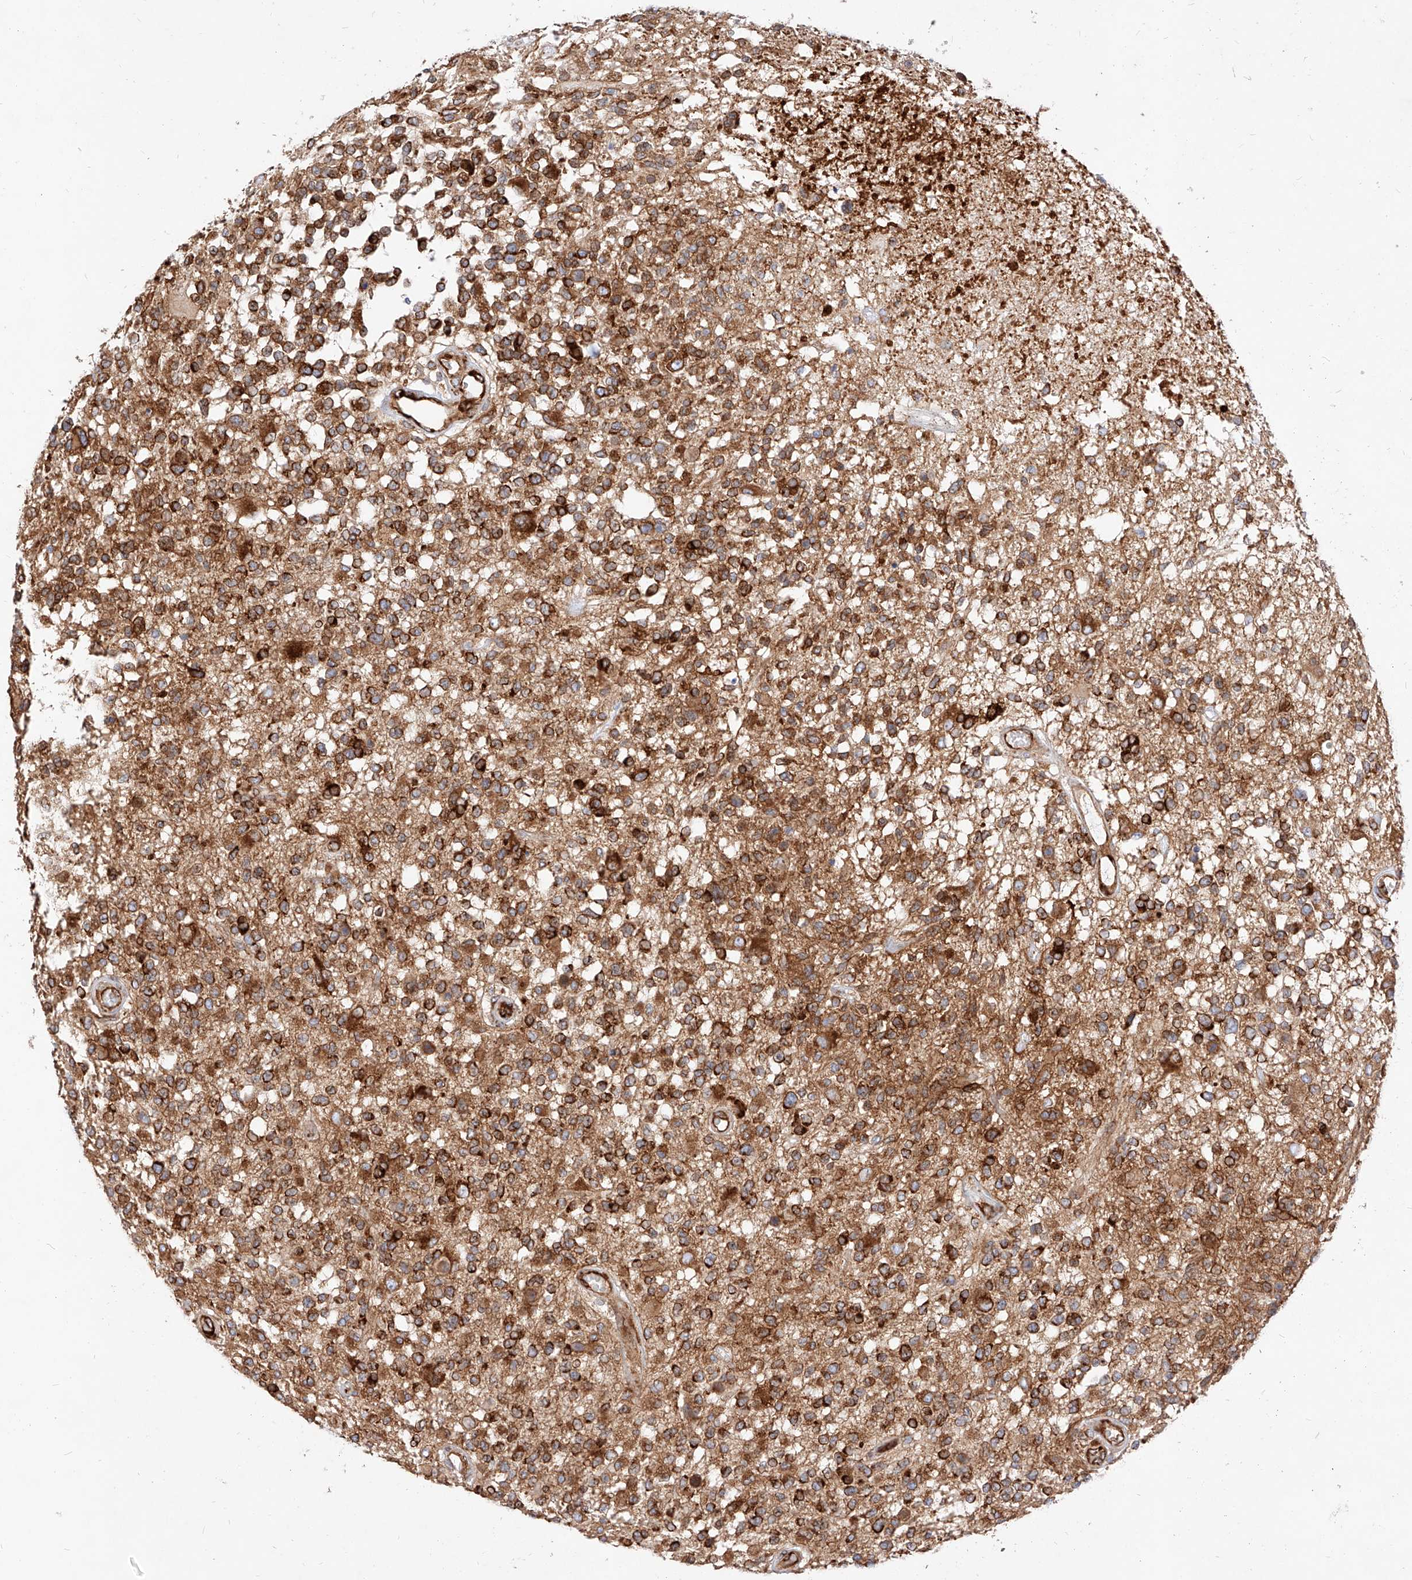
{"staining": {"intensity": "strong", "quantity": ">75%", "location": "cytoplasmic/membranous"}, "tissue": "glioma", "cell_type": "Tumor cells", "image_type": "cancer", "snomed": [{"axis": "morphology", "description": "Glioma, malignant, High grade"}, {"axis": "morphology", "description": "Glioblastoma, NOS"}, {"axis": "topography", "description": "Brain"}], "caption": "This histopathology image demonstrates glioblastoma stained with immunohistochemistry to label a protein in brown. The cytoplasmic/membranous of tumor cells show strong positivity for the protein. Nuclei are counter-stained blue.", "gene": "CSGALNACT2", "patient": {"sex": "male", "age": 60}}